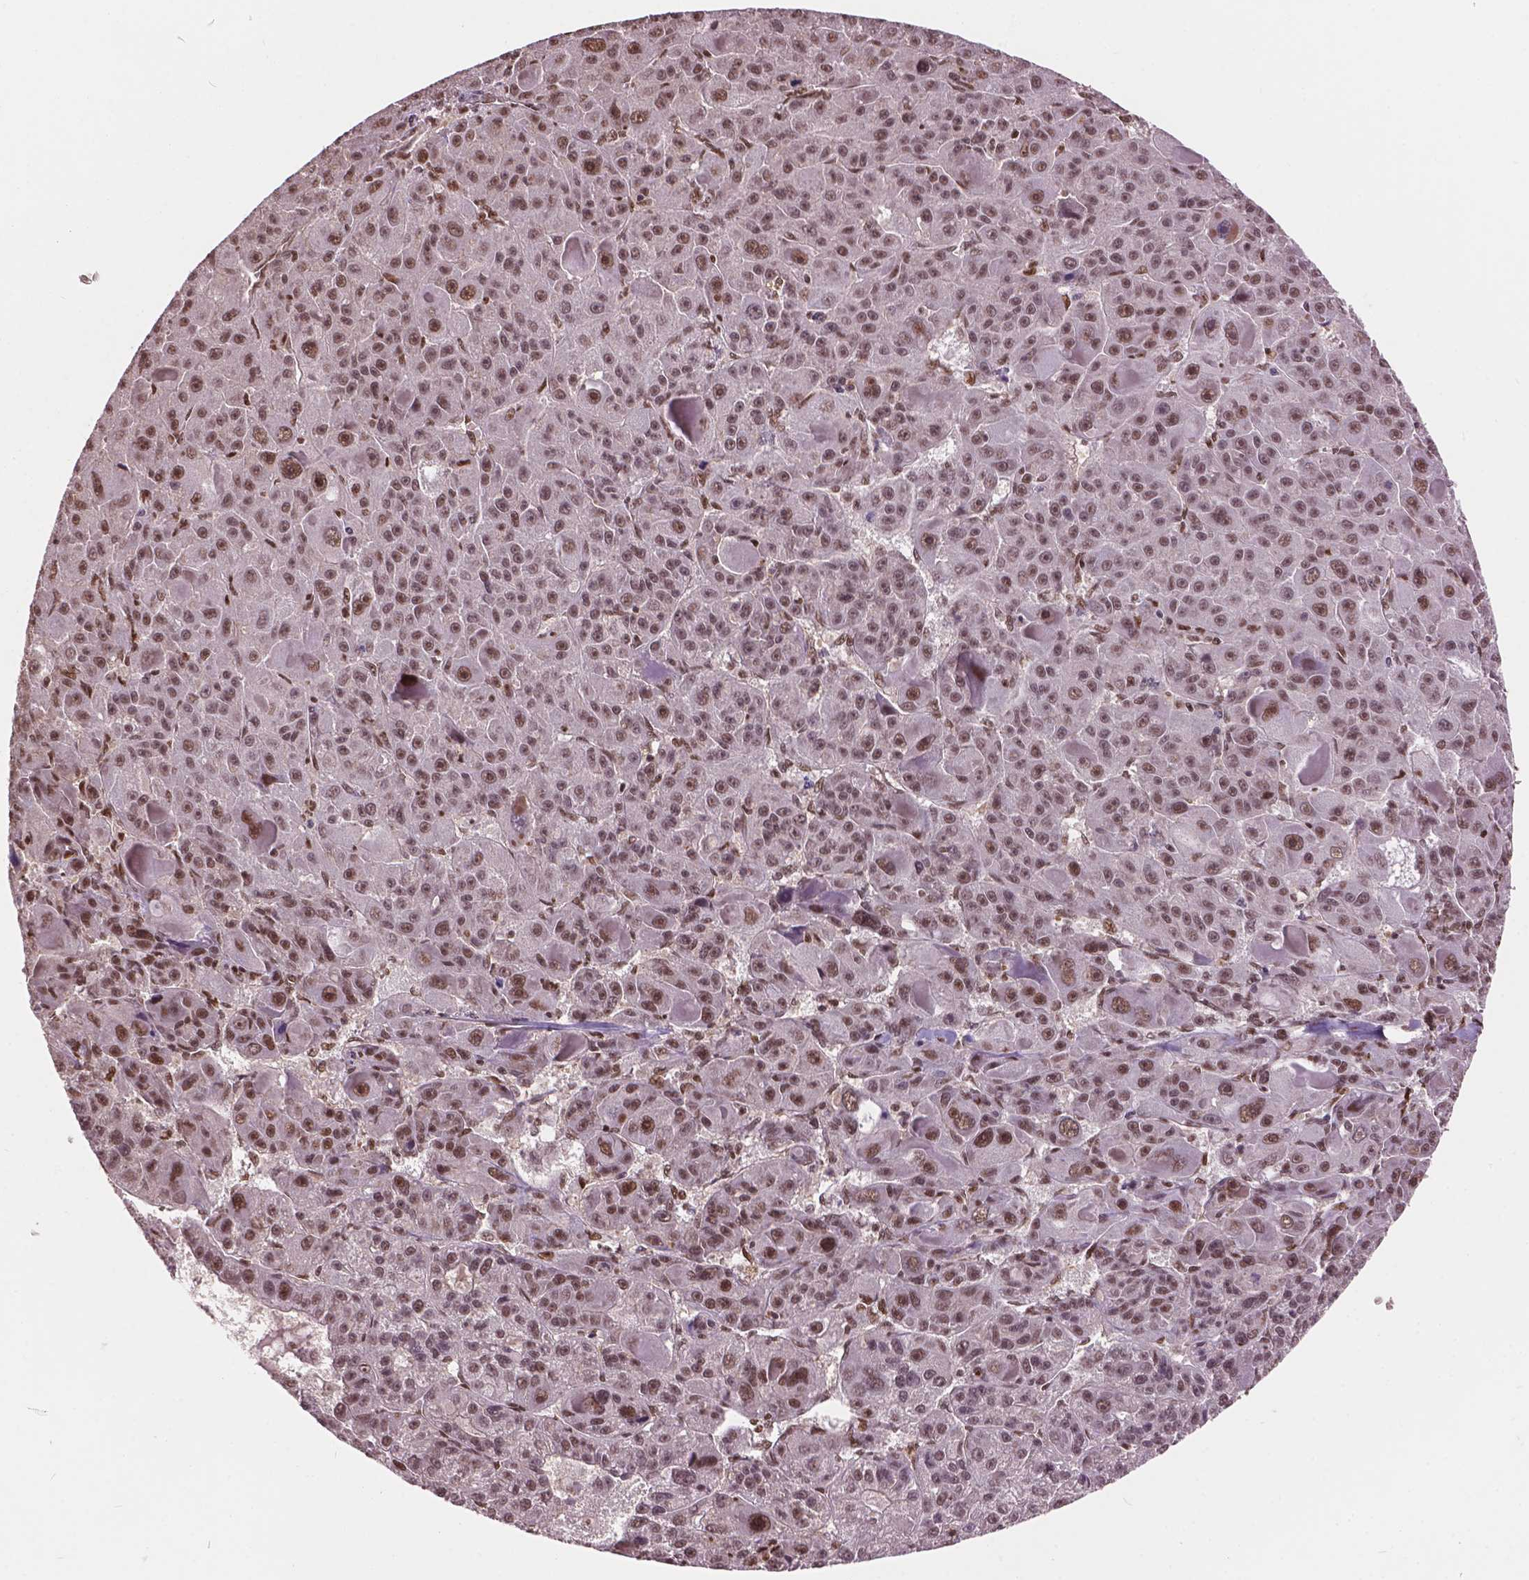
{"staining": {"intensity": "strong", "quantity": "25%-75%", "location": "nuclear"}, "tissue": "liver cancer", "cell_type": "Tumor cells", "image_type": "cancer", "snomed": [{"axis": "morphology", "description": "Carcinoma, Hepatocellular, NOS"}, {"axis": "topography", "description": "Liver"}], "caption": "Brown immunohistochemical staining in liver hepatocellular carcinoma displays strong nuclear positivity in about 25%-75% of tumor cells.", "gene": "ANP32B", "patient": {"sex": "male", "age": 76}}